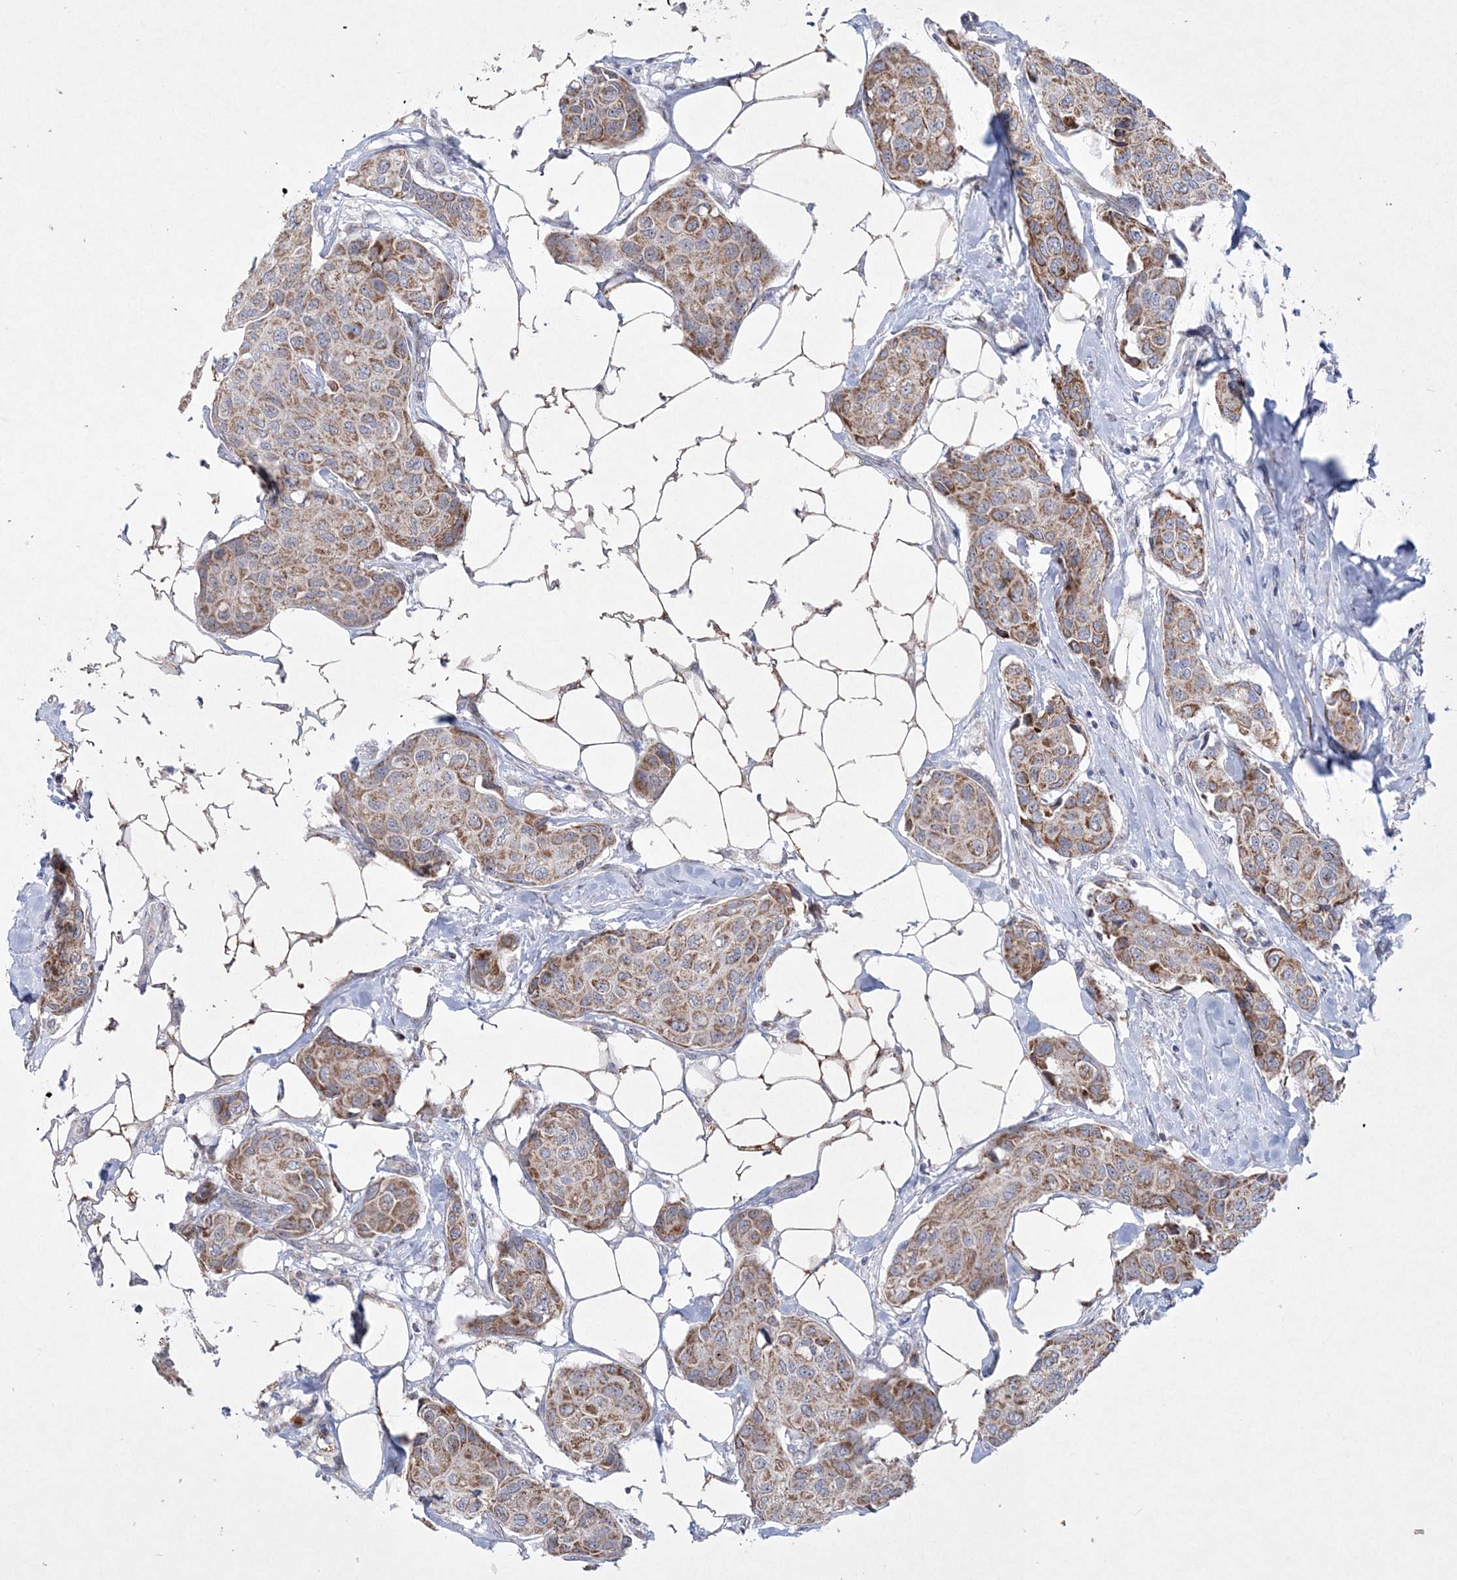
{"staining": {"intensity": "moderate", "quantity": ">75%", "location": "cytoplasmic/membranous"}, "tissue": "breast cancer", "cell_type": "Tumor cells", "image_type": "cancer", "snomed": [{"axis": "morphology", "description": "Duct carcinoma"}, {"axis": "topography", "description": "Breast"}], "caption": "Breast invasive ductal carcinoma tissue exhibits moderate cytoplasmic/membranous positivity in approximately >75% of tumor cells", "gene": "CES4A", "patient": {"sex": "female", "age": 80}}